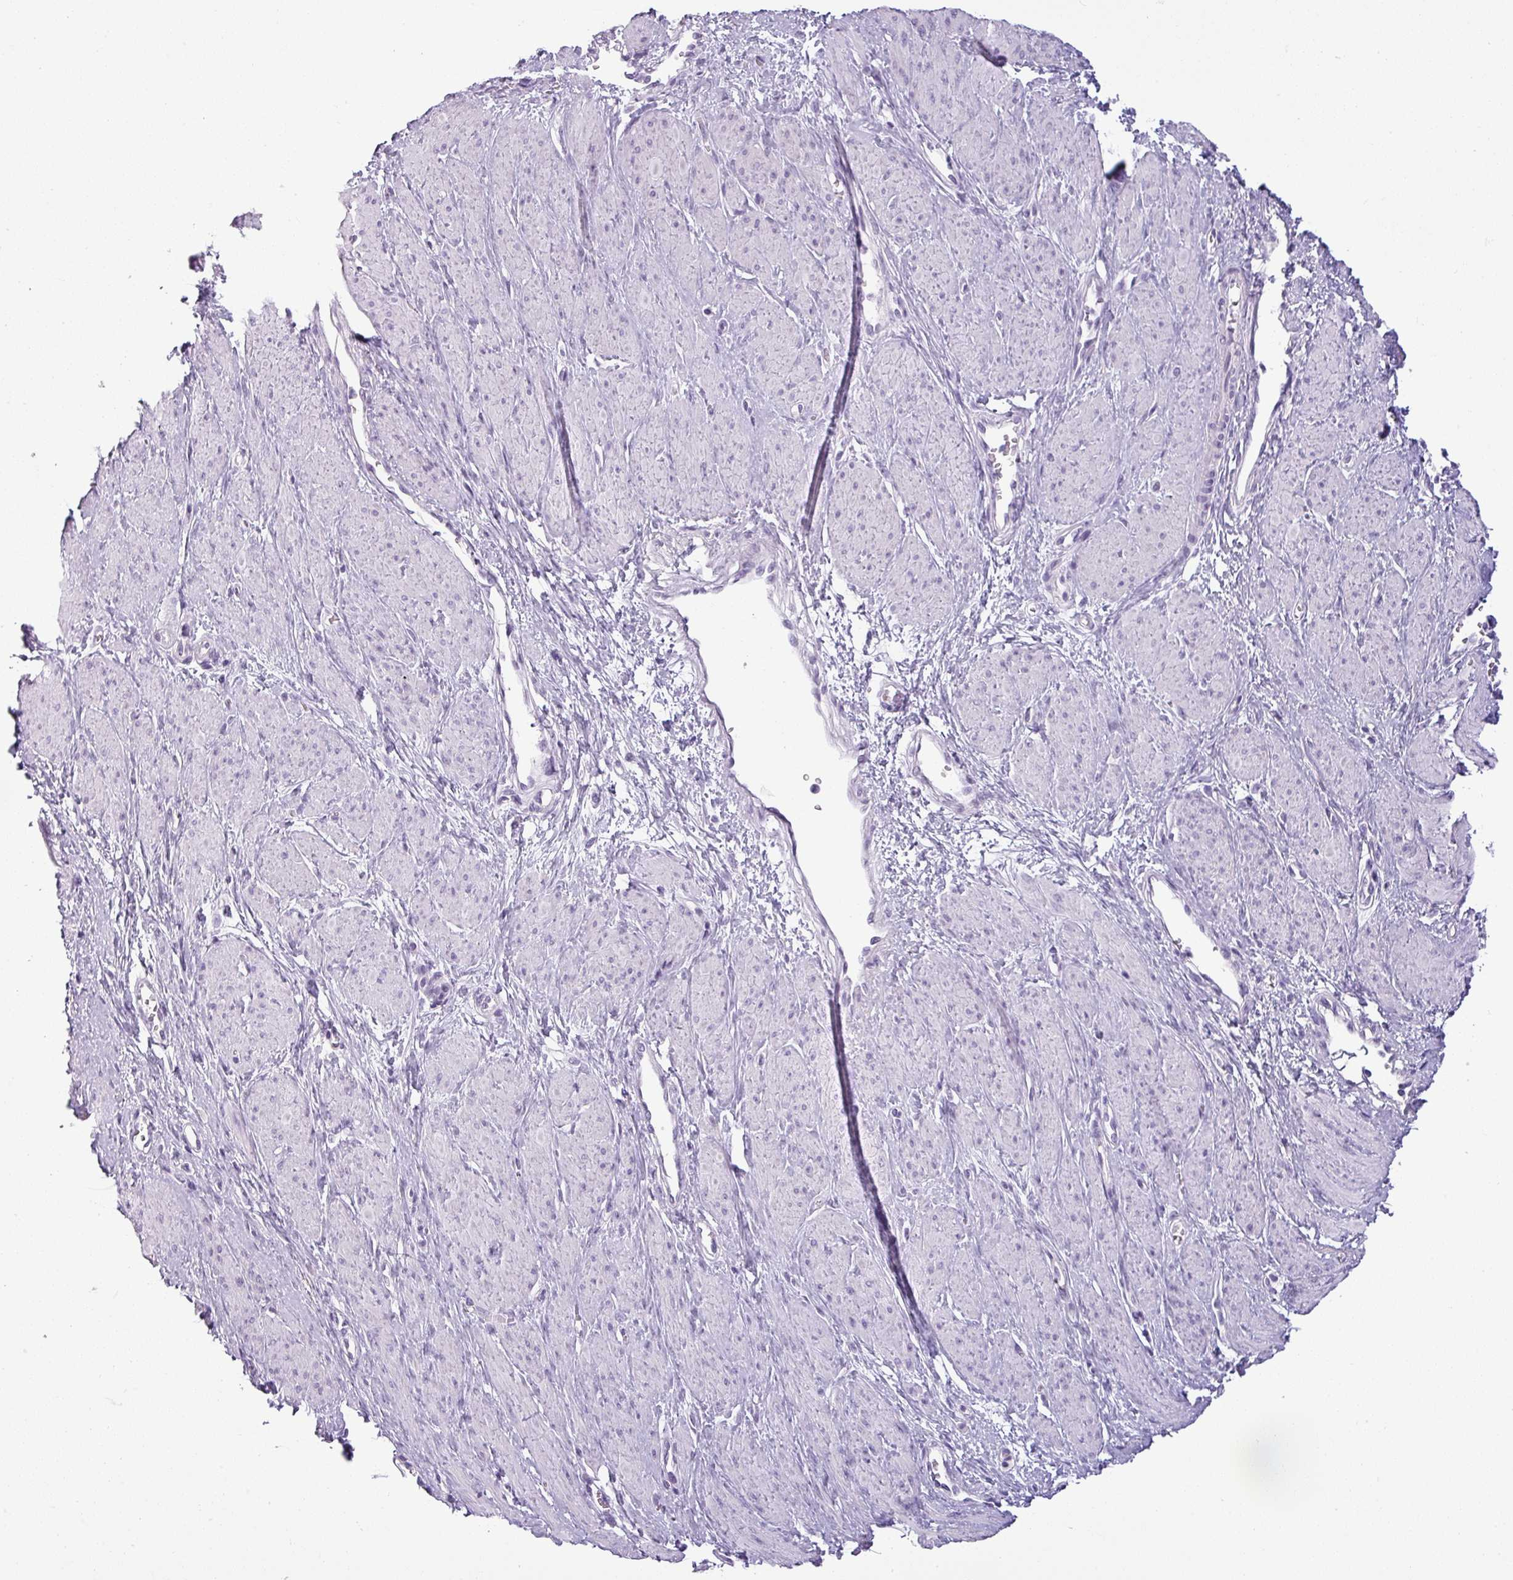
{"staining": {"intensity": "negative", "quantity": "none", "location": "none"}, "tissue": "smooth muscle", "cell_type": "Smooth muscle cells", "image_type": "normal", "snomed": [{"axis": "morphology", "description": "Normal tissue, NOS"}, {"axis": "topography", "description": "Smooth muscle"}, {"axis": "topography", "description": "Uterus"}], "caption": "This is an immunohistochemistry micrograph of unremarkable smooth muscle. There is no staining in smooth muscle cells.", "gene": "CDH16", "patient": {"sex": "female", "age": 39}}